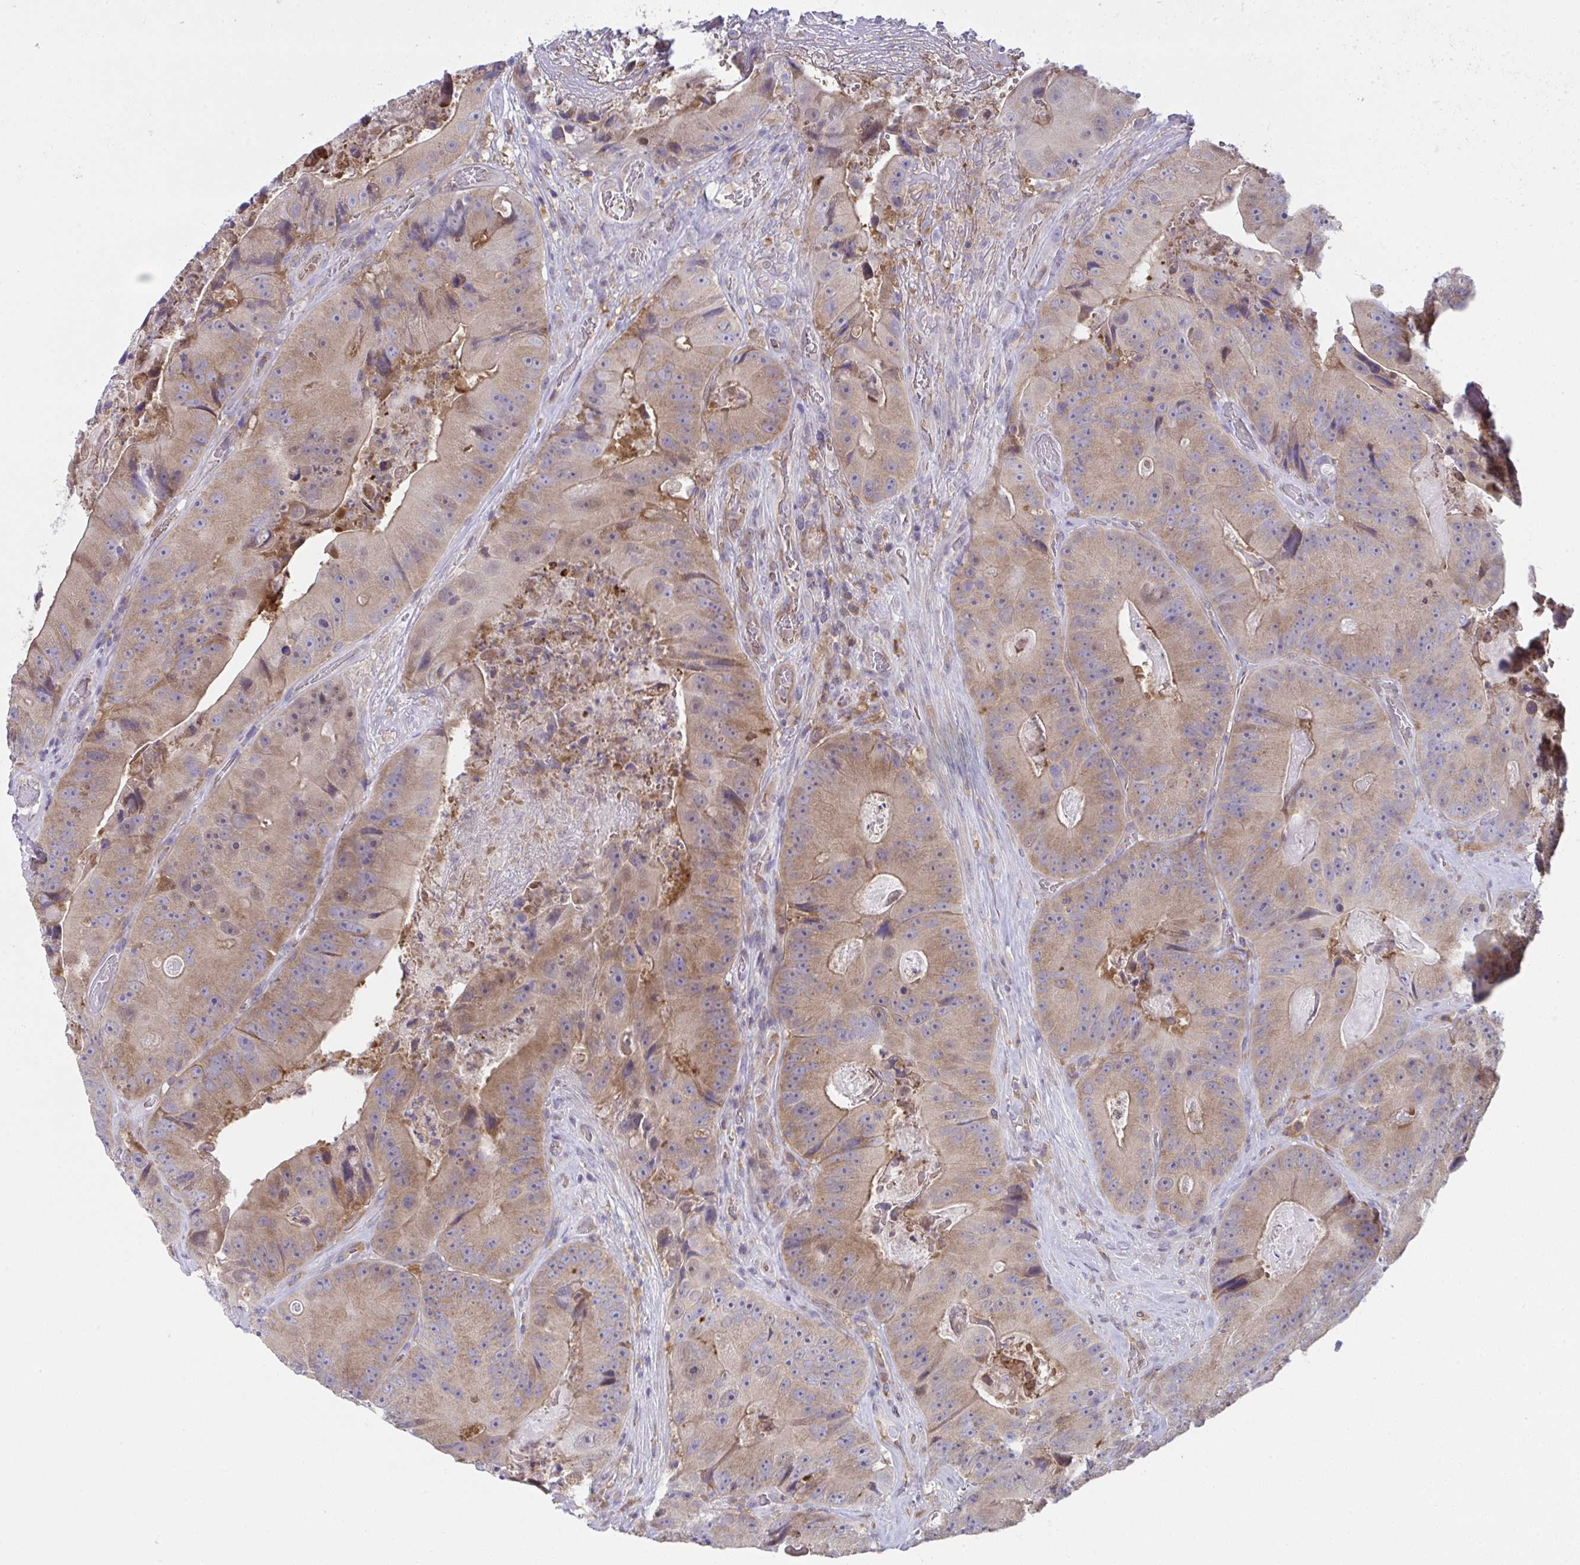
{"staining": {"intensity": "moderate", "quantity": ">75%", "location": "cytoplasmic/membranous"}, "tissue": "colorectal cancer", "cell_type": "Tumor cells", "image_type": "cancer", "snomed": [{"axis": "morphology", "description": "Adenocarcinoma, NOS"}, {"axis": "topography", "description": "Colon"}], "caption": "An immunohistochemistry (IHC) micrograph of tumor tissue is shown. Protein staining in brown shows moderate cytoplasmic/membranous positivity in adenocarcinoma (colorectal) within tumor cells.", "gene": "ALDH16A1", "patient": {"sex": "female", "age": 86}}